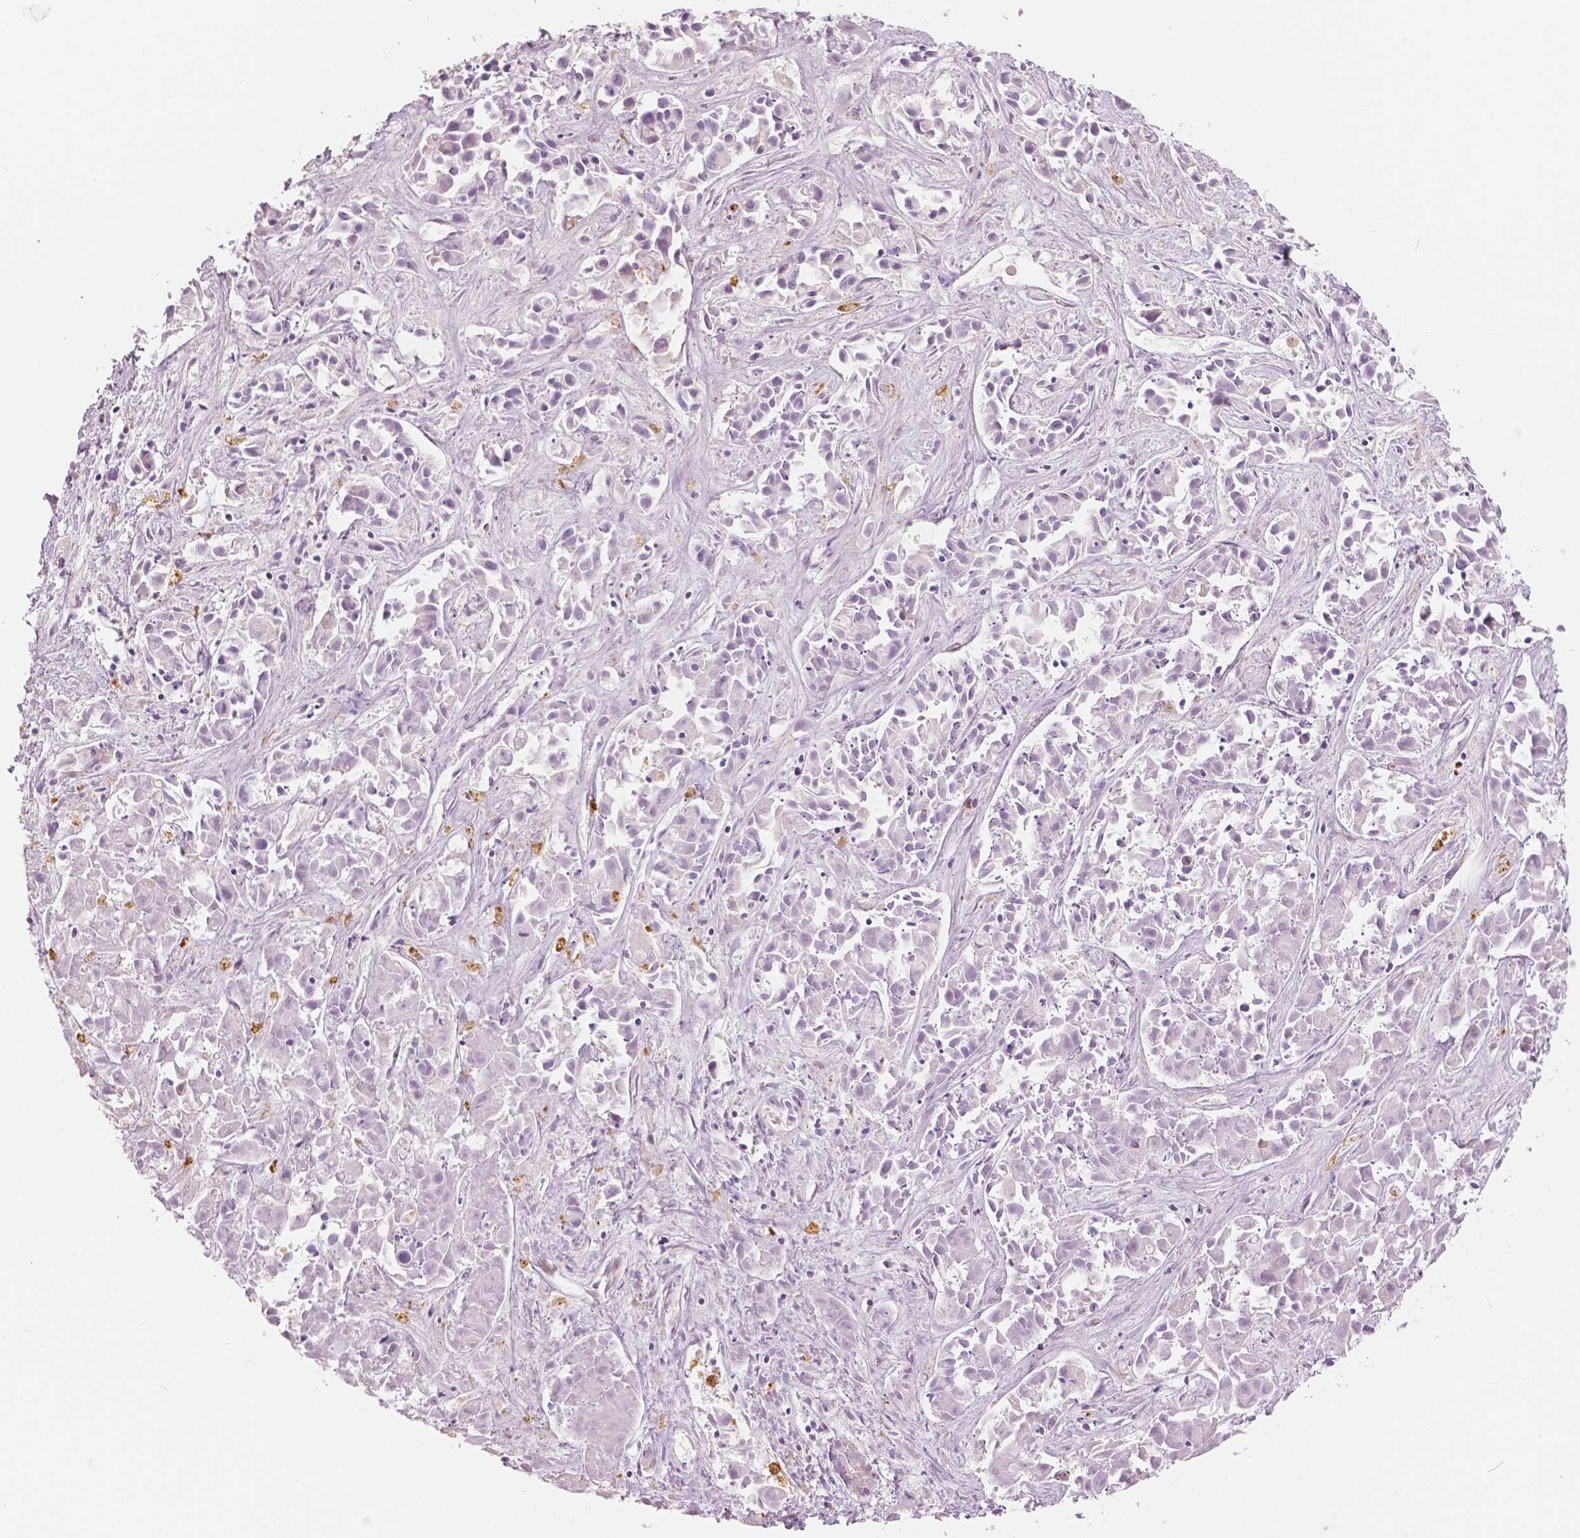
{"staining": {"intensity": "negative", "quantity": "none", "location": "none"}, "tissue": "liver cancer", "cell_type": "Tumor cells", "image_type": "cancer", "snomed": [{"axis": "morphology", "description": "Cholangiocarcinoma"}, {"axis": "topography", "description": "Liver"}], "caption": "There is no significant staining in tumor cells of liver cholangiocarcinoma.", "gene": "CXCR2", "patient": {"sex": "female", "age": 81}}